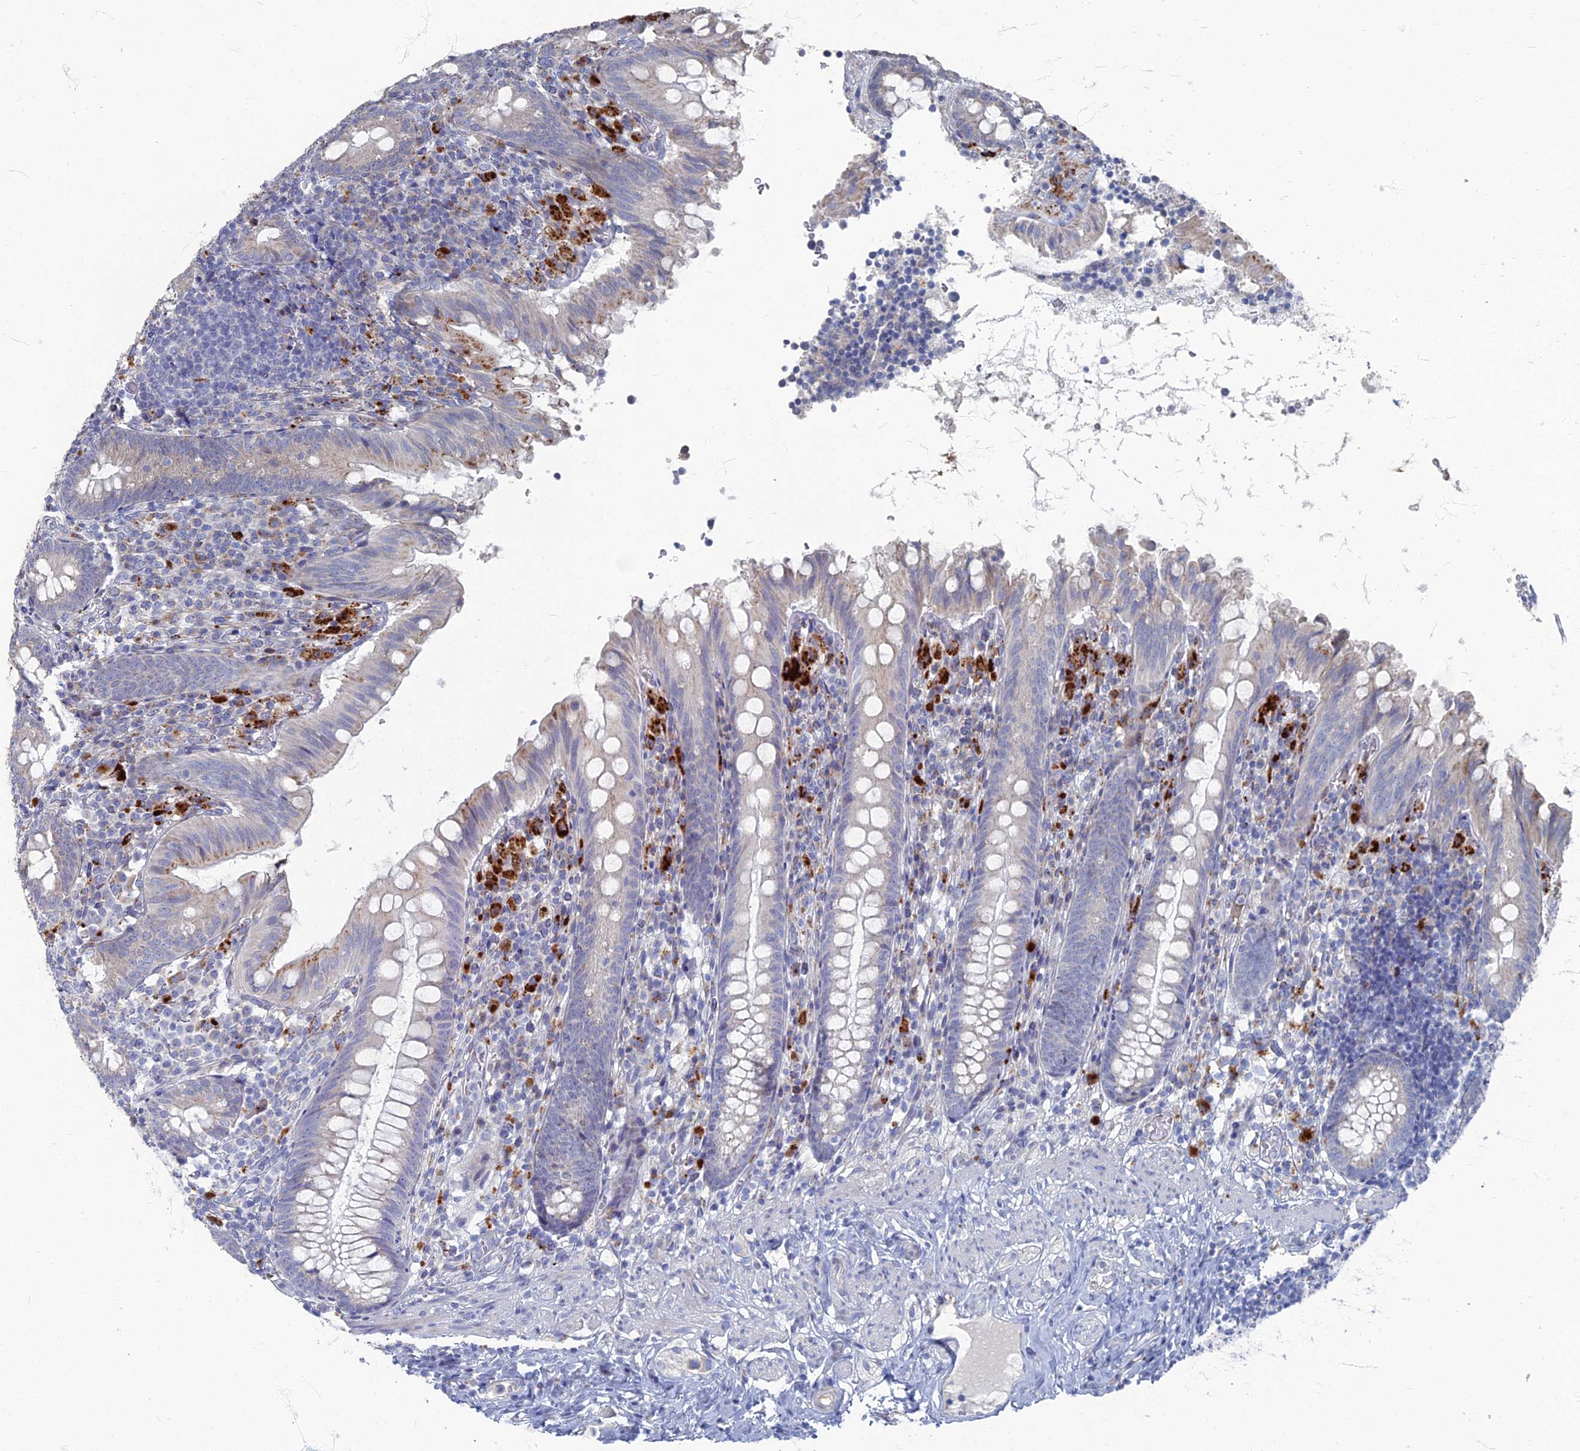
{"staining": {"intensity": "strong", "quantity": "<25%", "location": "cytoplasmic/membranous"}, "tissue": "appendix", "cell_type": "Glandular cells", "image_type": "normal", "snomed": [{"axis": "morphology", "description": "Normal tissue, NOS"}, {"axis": "topography", "description": "Appendix"}], "caption": "Immunohistochemical staining of benign human appendix demonstrates medium levels of strong cytoplasmic/membranous positivity in about <25% of glandular cells. (IHC, brightfield microscopy, high magnification).", "gene": "TMEM128", "patient": {"sex": "male", "age": 55}}